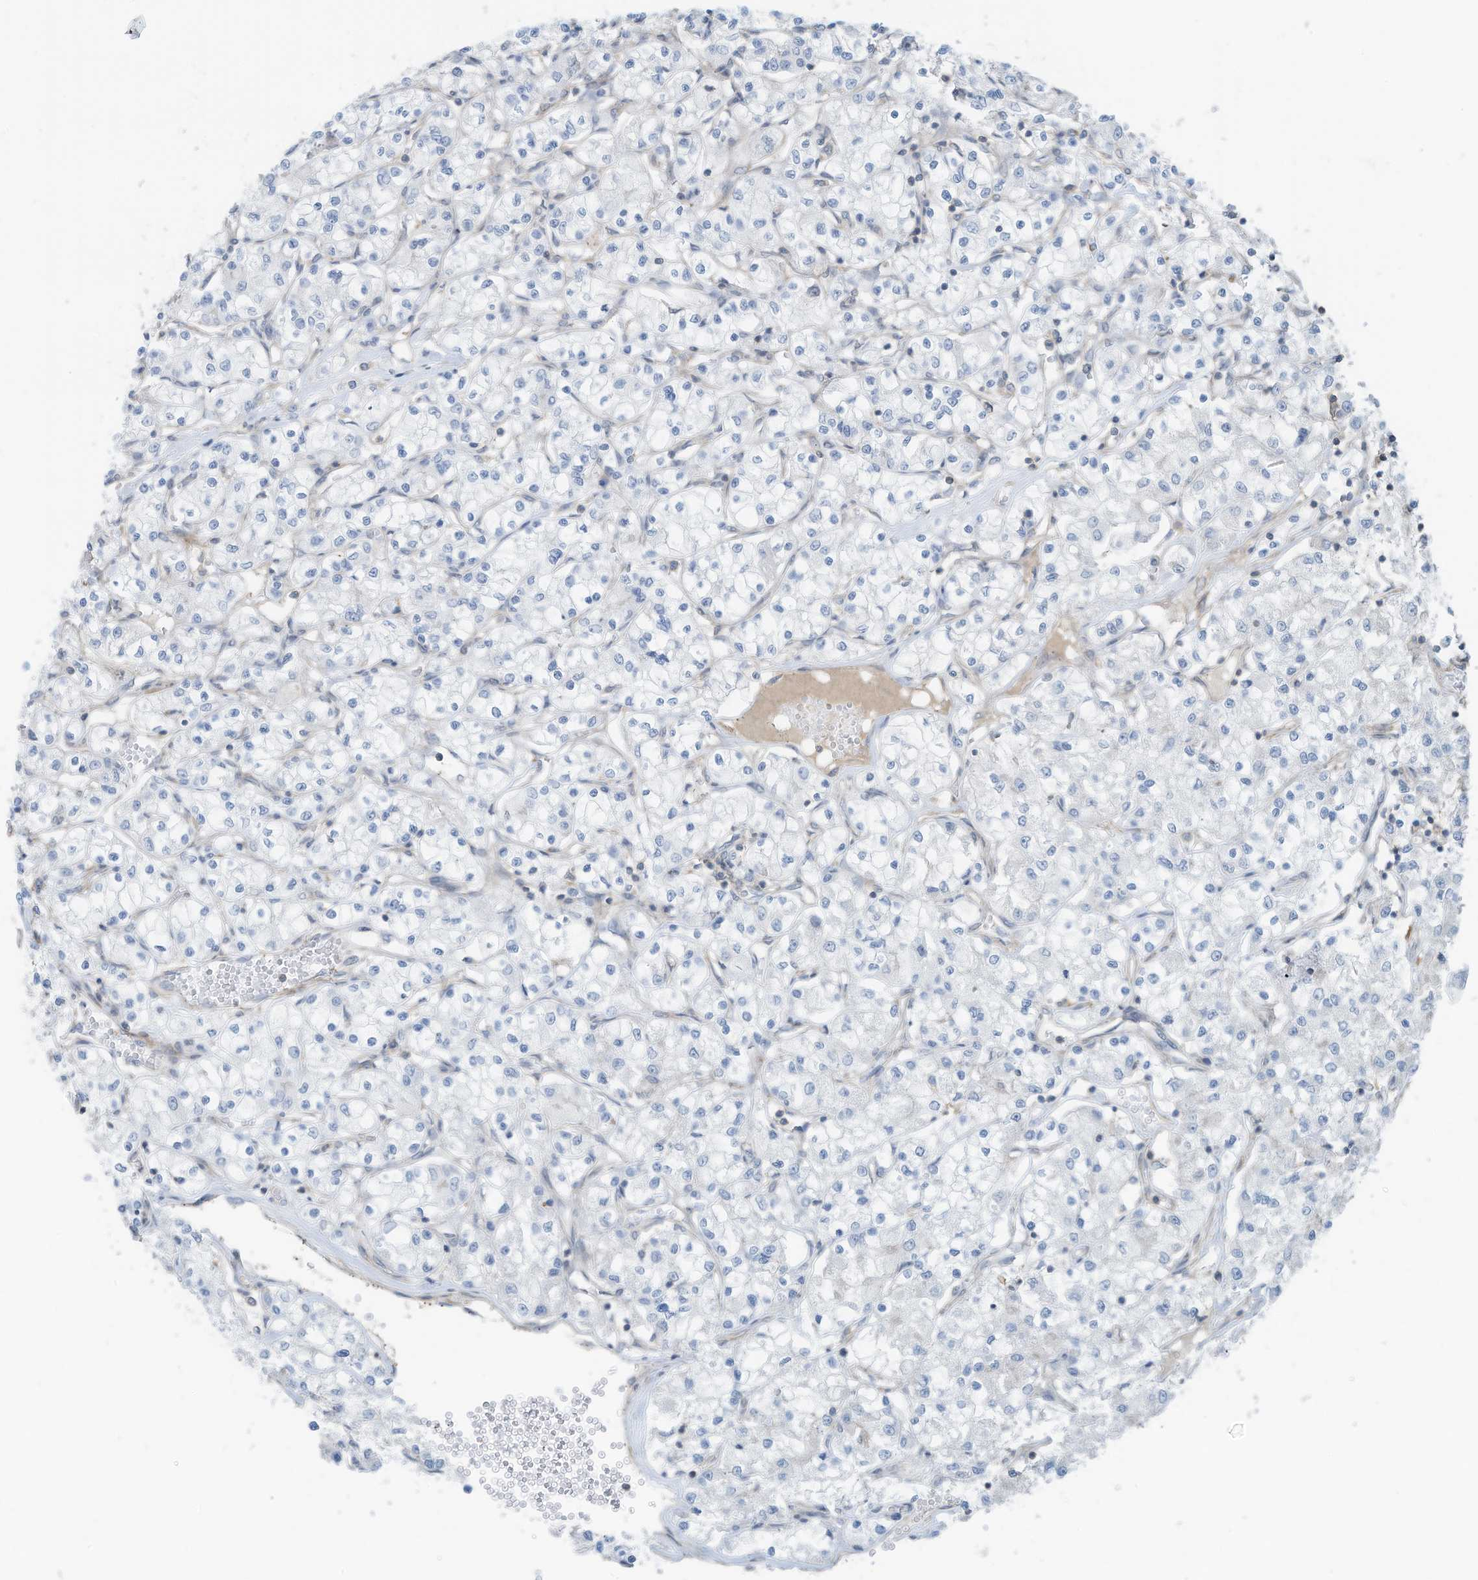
{"staining": {"intensity": "negative", "quantity": "none", "location": "none"}, "tissue": "renal cancer", "cell_type": "Tumor cells", "image_type": "cancer", "snomed": [{"axis": "morphology", "description": "Adenocarcinoma, NOS"}, {"axis": "topography", "description": "Kidney"}], "caption": "Immunohistochemistry micrograph of neoplastic tissue: human renal adenocarcinoma stained with DAB displays no significant protein staining in tumor cells.", "gene": "ZNF846", "patient": {"sex": "female", "age": 59}}